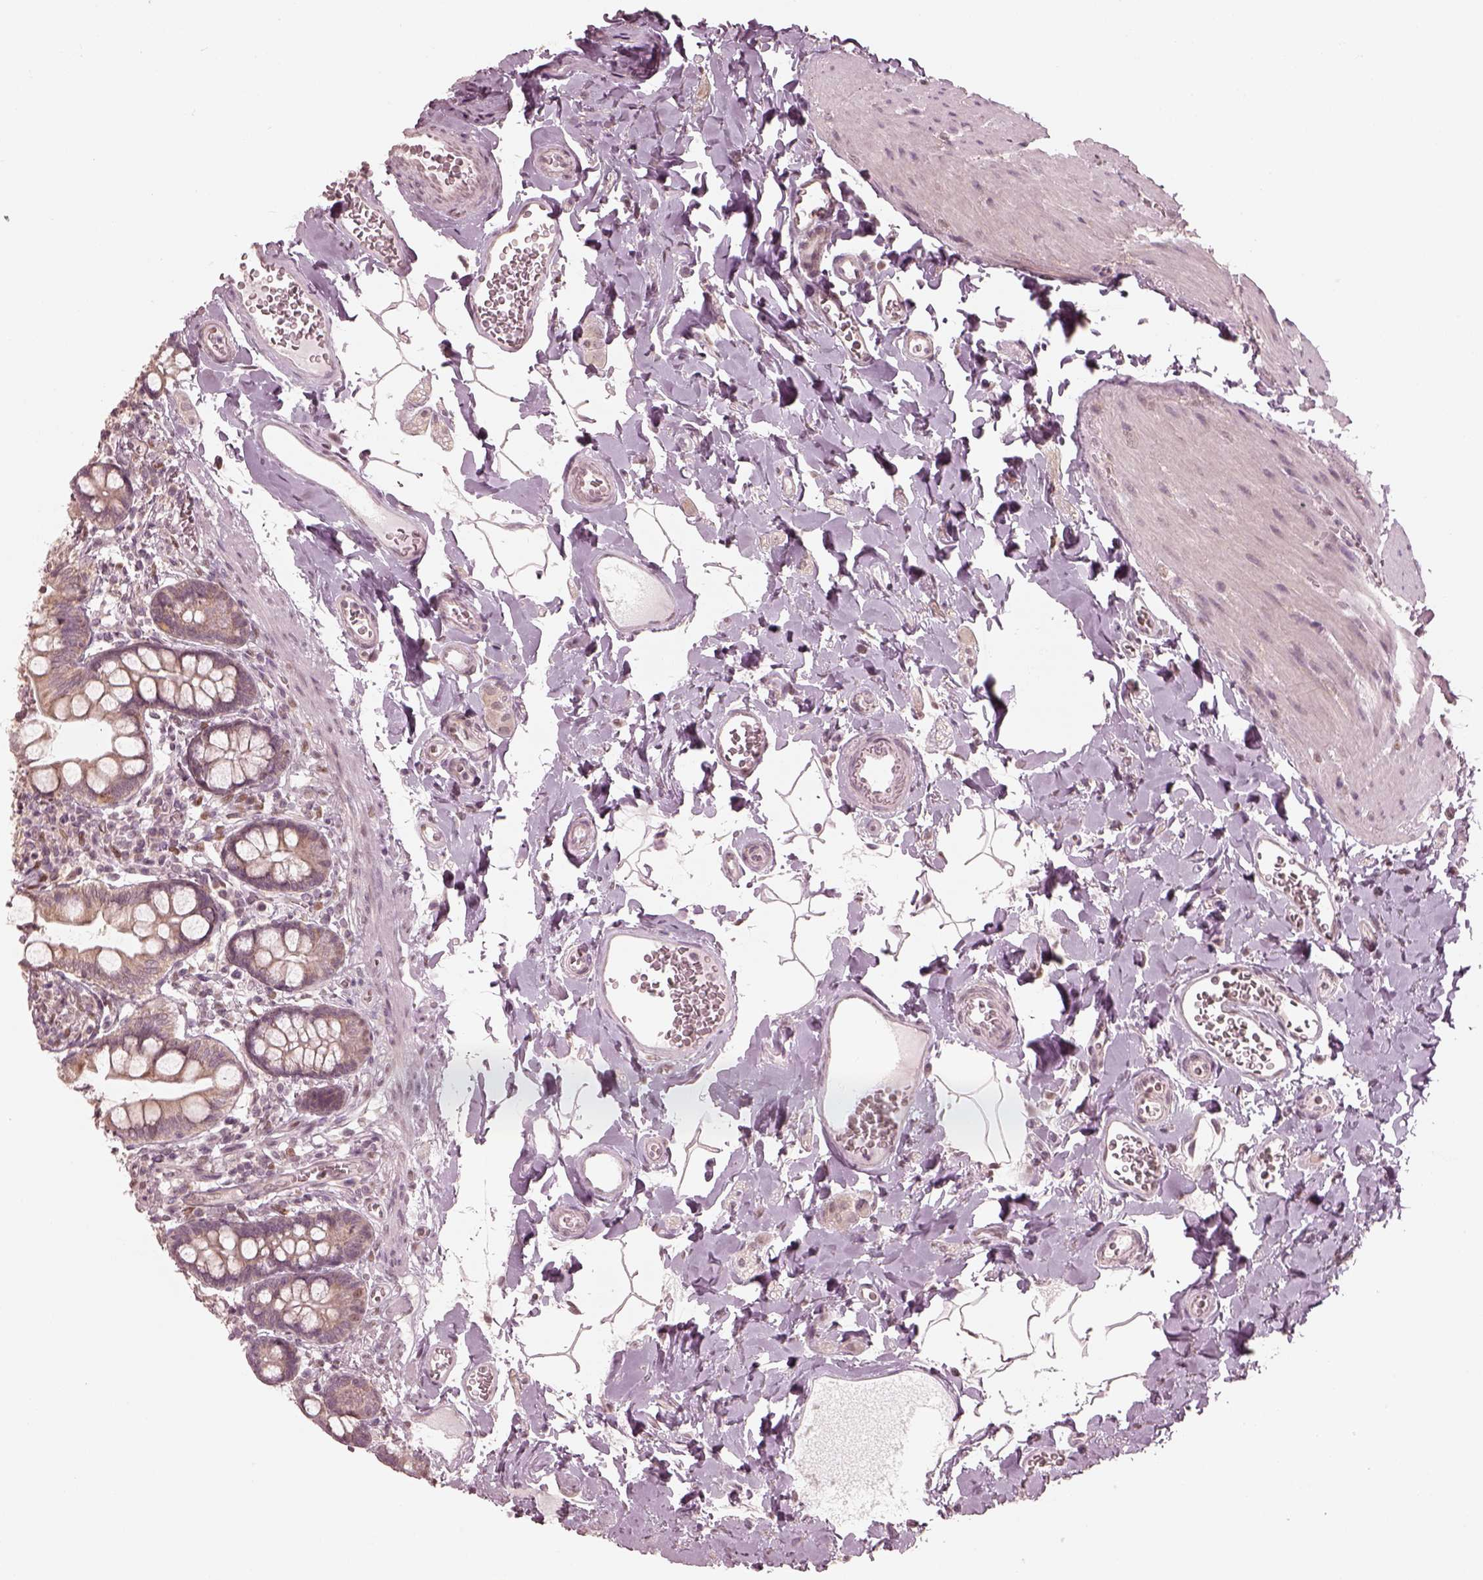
{"staining": {"intensity": "weak", "quantity": ">75%", "location": "cytoplasmic/membranous"}, "tissue": "small intestine", "cell_type": "Glandular cells", "image_type": "normal", "snomed": [{"axis": "morphology", "description": "Normal tissue, NOS"}, {"axis": "topography", "description": "Small intestine"}], "caption": "A low amount of weak cytoplasmic/membranous staining is appreciated in about >75% of glandular cells in unremarkable small intestine.", "gene": "IQCB1", "patient": {"sex": "female", "age": 56}}